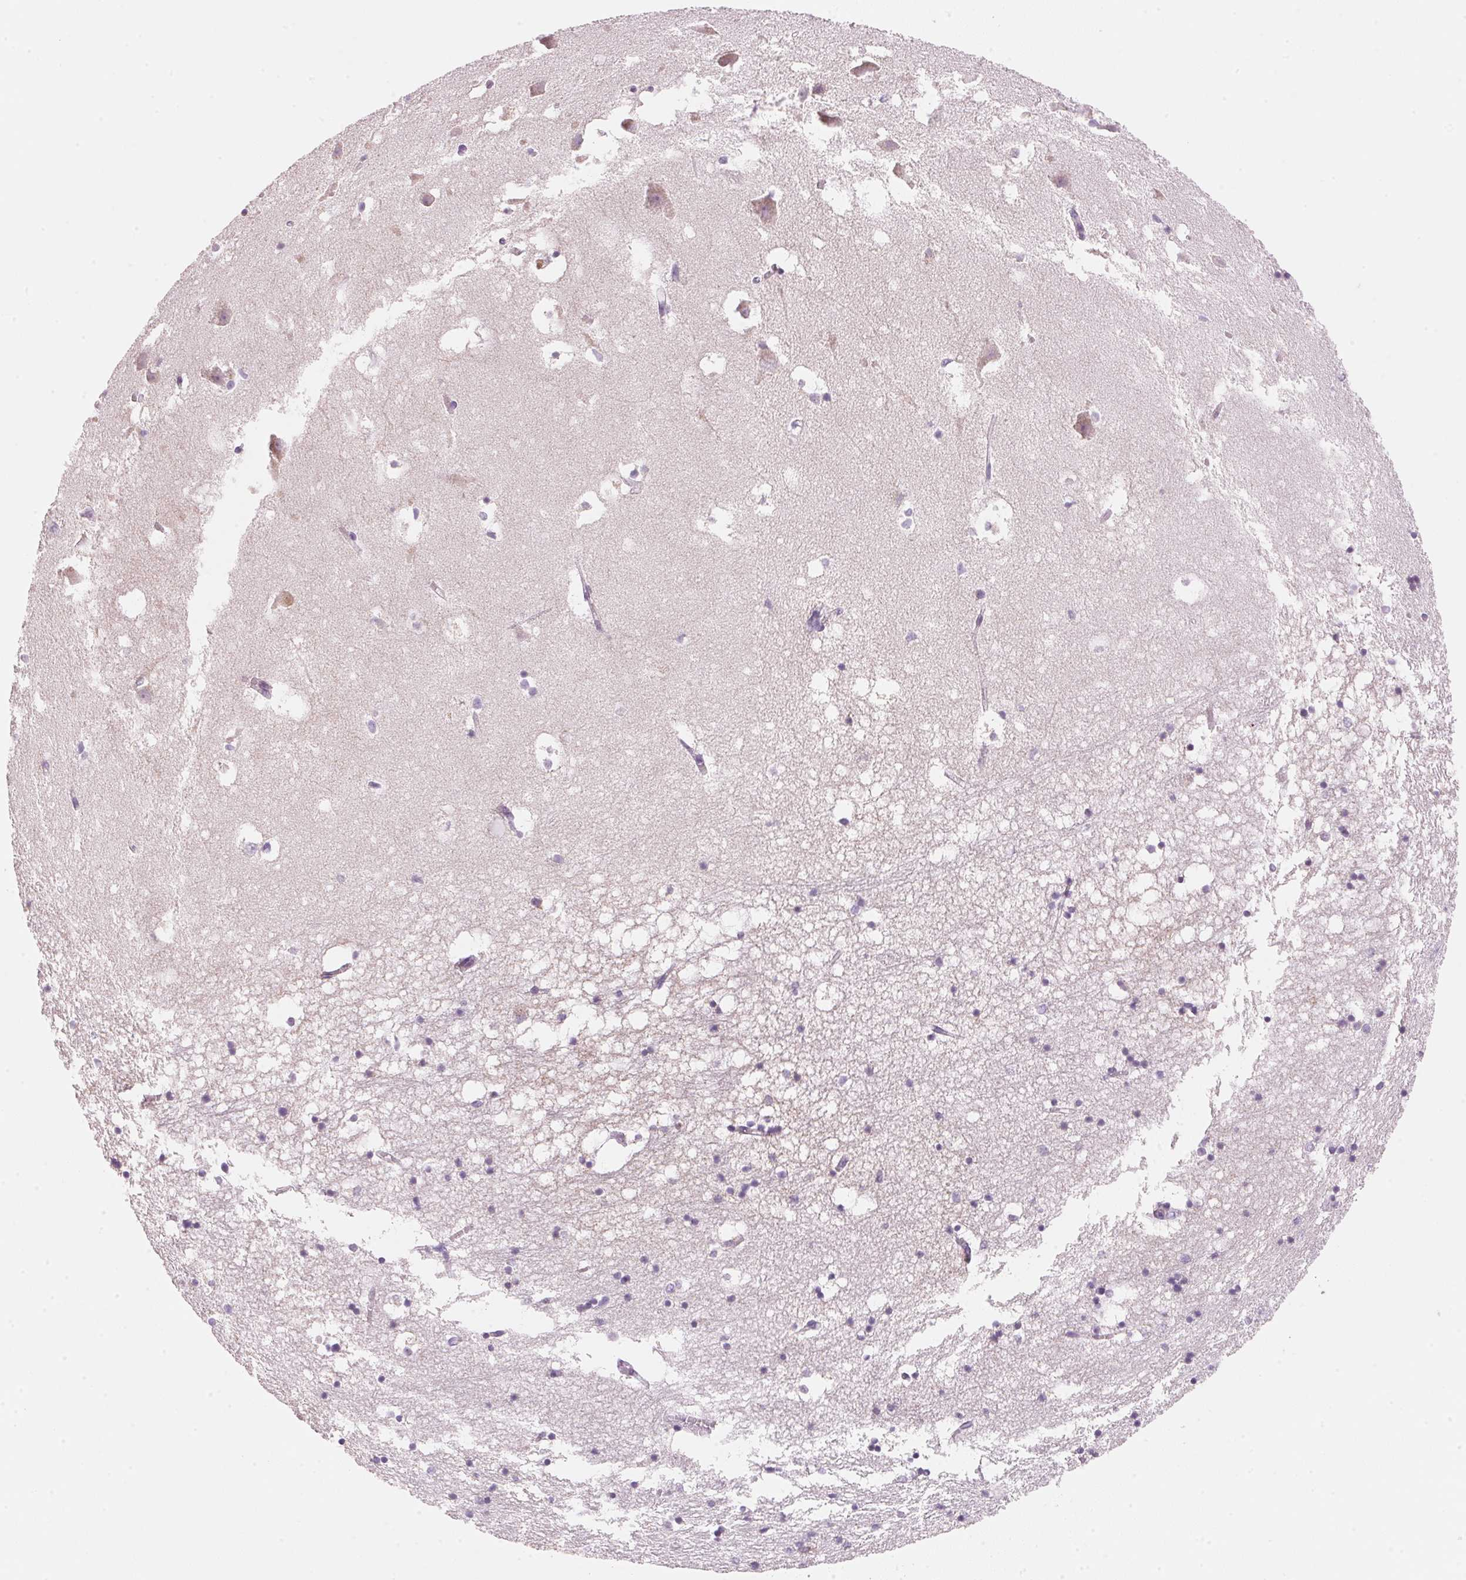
{"staining": {"intensity": "negative", "quantity": "none", "location": "none"}, "tissue": "hippocampus", "cell_type": "Glial cells", "image_type": "normal", "snomed": [{"axis": "morphology", "description": "Normal tissue, NOS"}, {"axis": "topography", "description": "Hippocampus"}], "caption": "High power microscopy image of an immunohistochemistry histopathology image of unremarkable hippocampus, revealing no significant positivity in glial cells.", "gene": "HOXB13", "patient": {"sex": "male", "age": 58}}